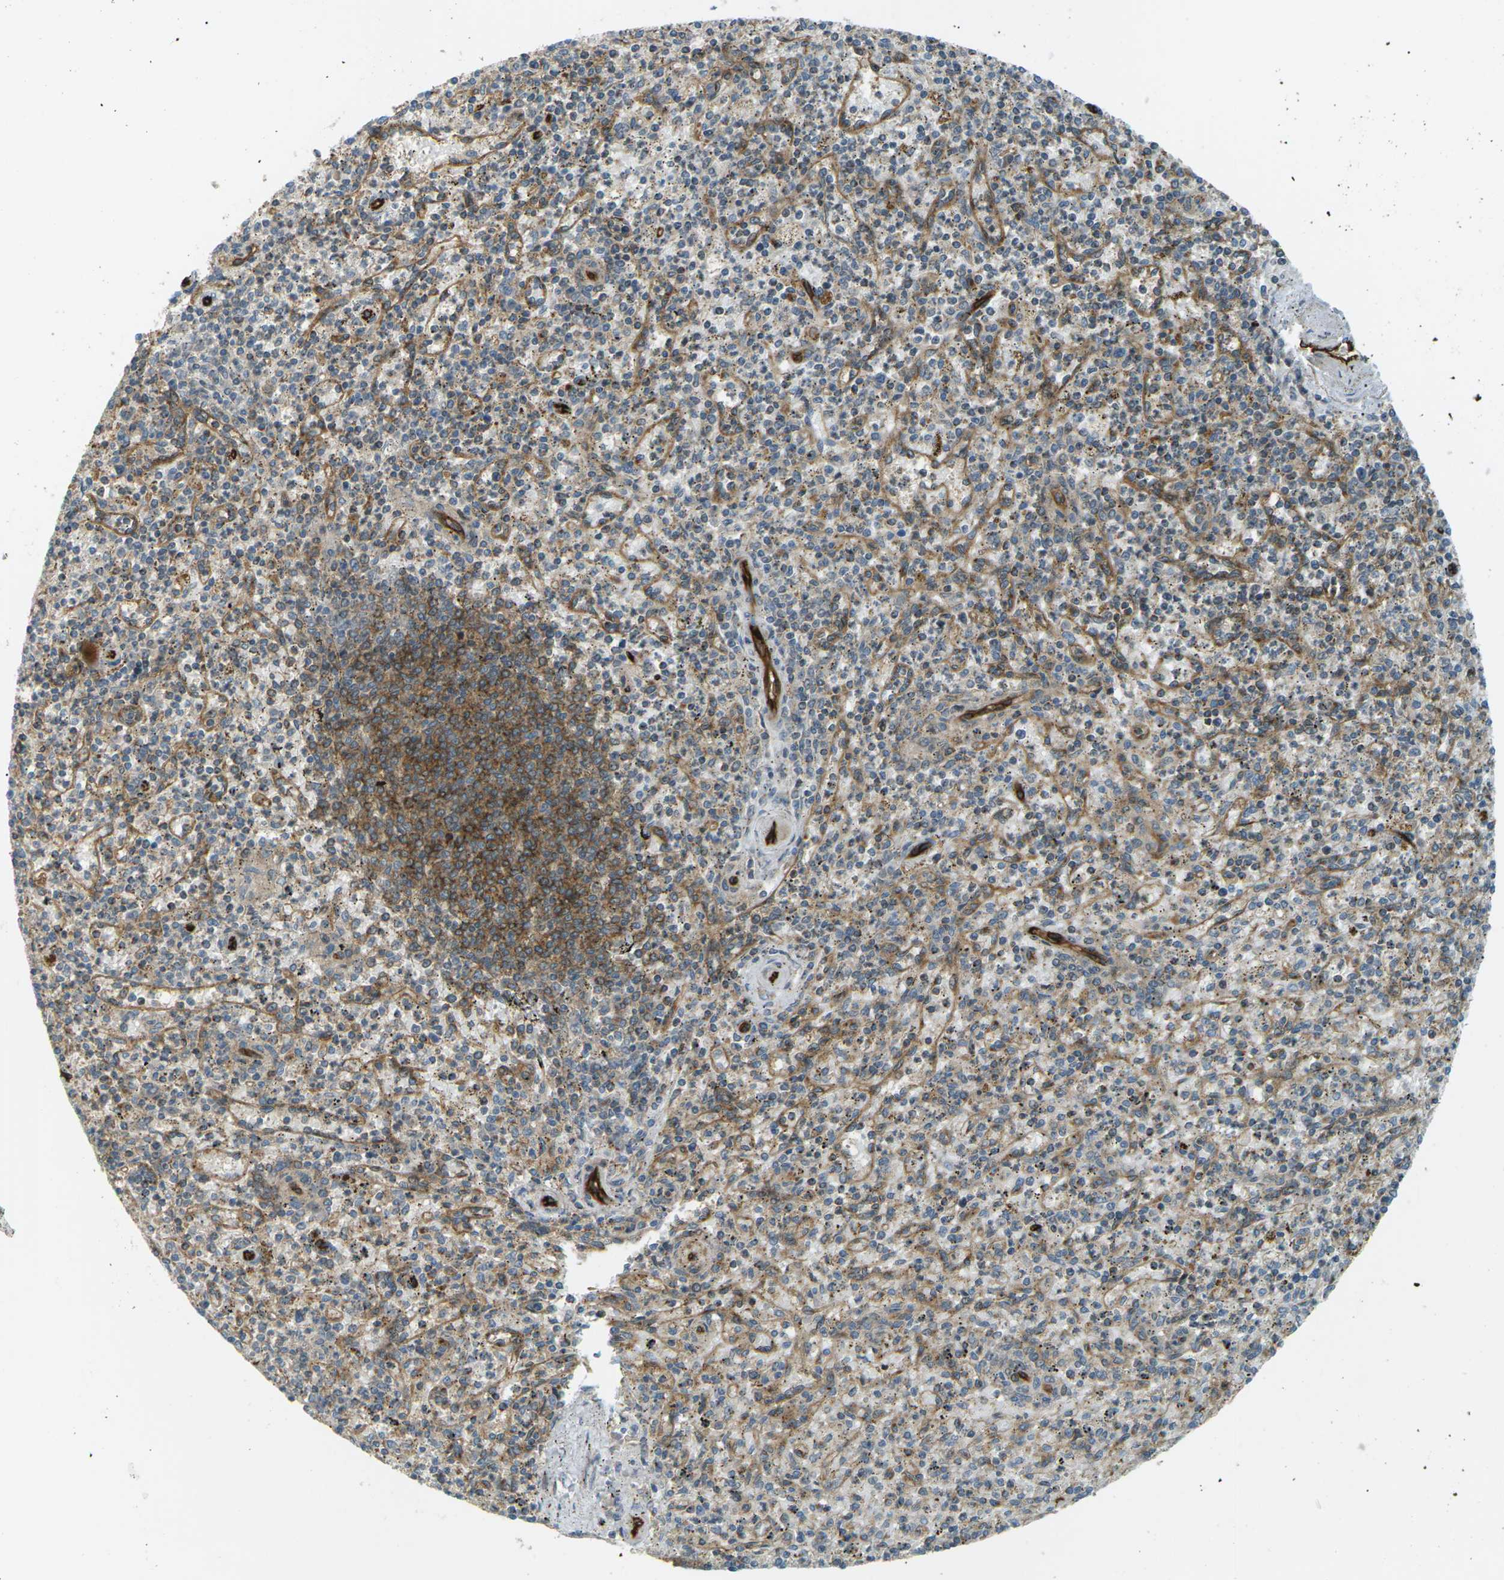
{"staining": {"intensity": "moderate", "quantity": ">75%", "location": "cytoplasmic/membranous"}, "tissue": "spleen", "cell_type": "Cells in red pulp", "image_type": "normal", "snomed": [{"axis": "morphology", "description": "Normal tissue, NOS"}, {"axis": "topography", "description": "Spleen"}], "caption": "Immunohistochemistry (IHC) of benign spleen reveals medium levels of moderate cytoplasmic/membranous staining in about >75% of cells in red pulp. The staining is performed using DAB (3,3'-diaminobenzidine) brown chromogen to label protein expression. The nuclei are counter-stained blue using hematoxylin.", "gene": "S1PR1", "patient": {"sex": "male", "age": 72}}